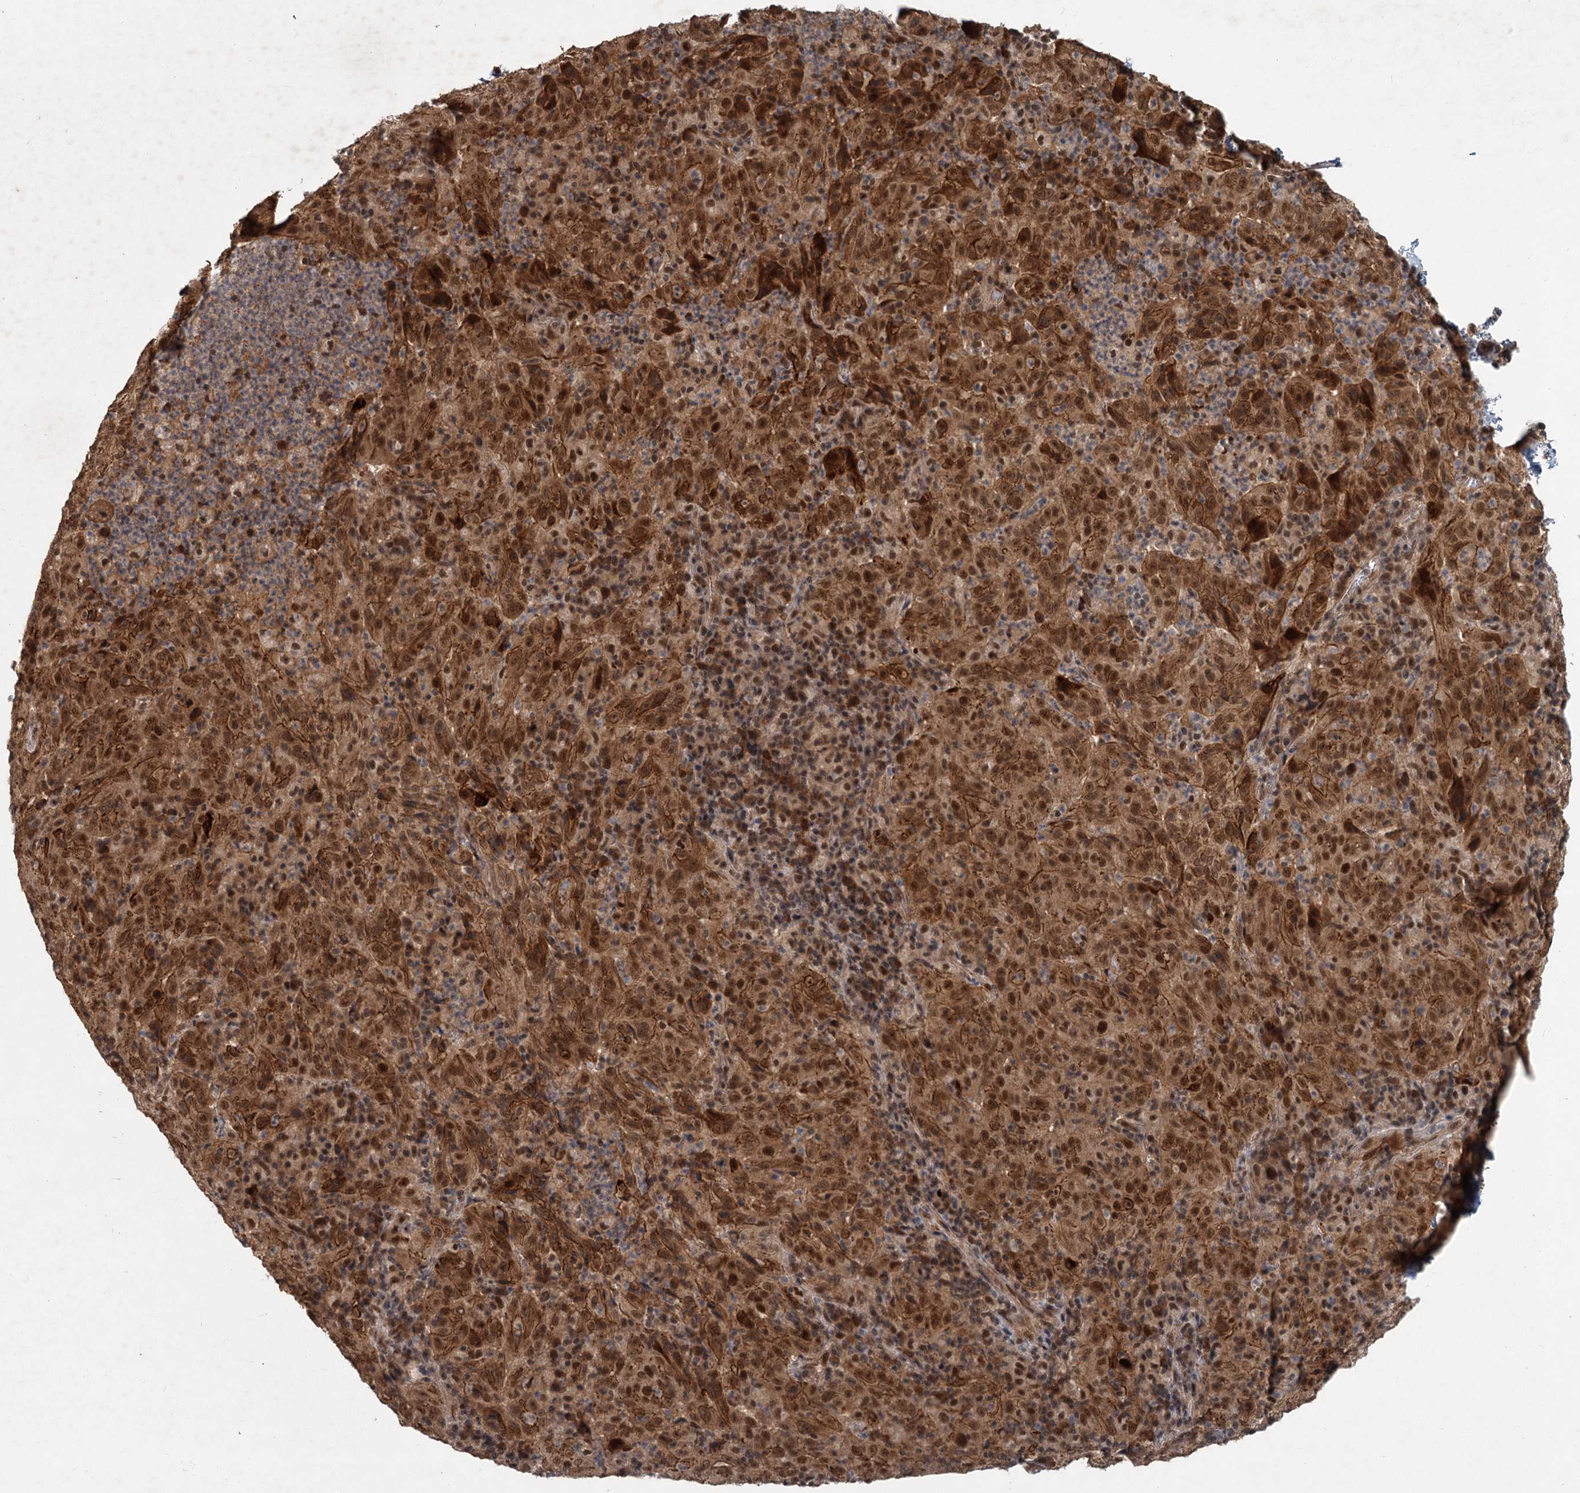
{"staining": {"intensity": "strong", "quantity": ">75%", "location": "cytoplasmic/membranous,nuclear"}, "tissue": "pancreatic cancer", "cell_type": "Tumor cells", "image_type": "cancer", "snomed": [{"axis": "morphology", "description": "Adenocarcinoma, NOS"}, {"axis": "topography", "description": "Pancreas"}], "caption": "Immunohistochemistry photomicrograph of pancreatic cancer (adenocarcinoma) stained for a protein (brown), which demonstrates high levels of strong cytoplasmic/membranous and nuclear expression in approximately >75% of tumor cells.", "gene": "RITA1", "patient": {"sex": "male", "age": 63}}